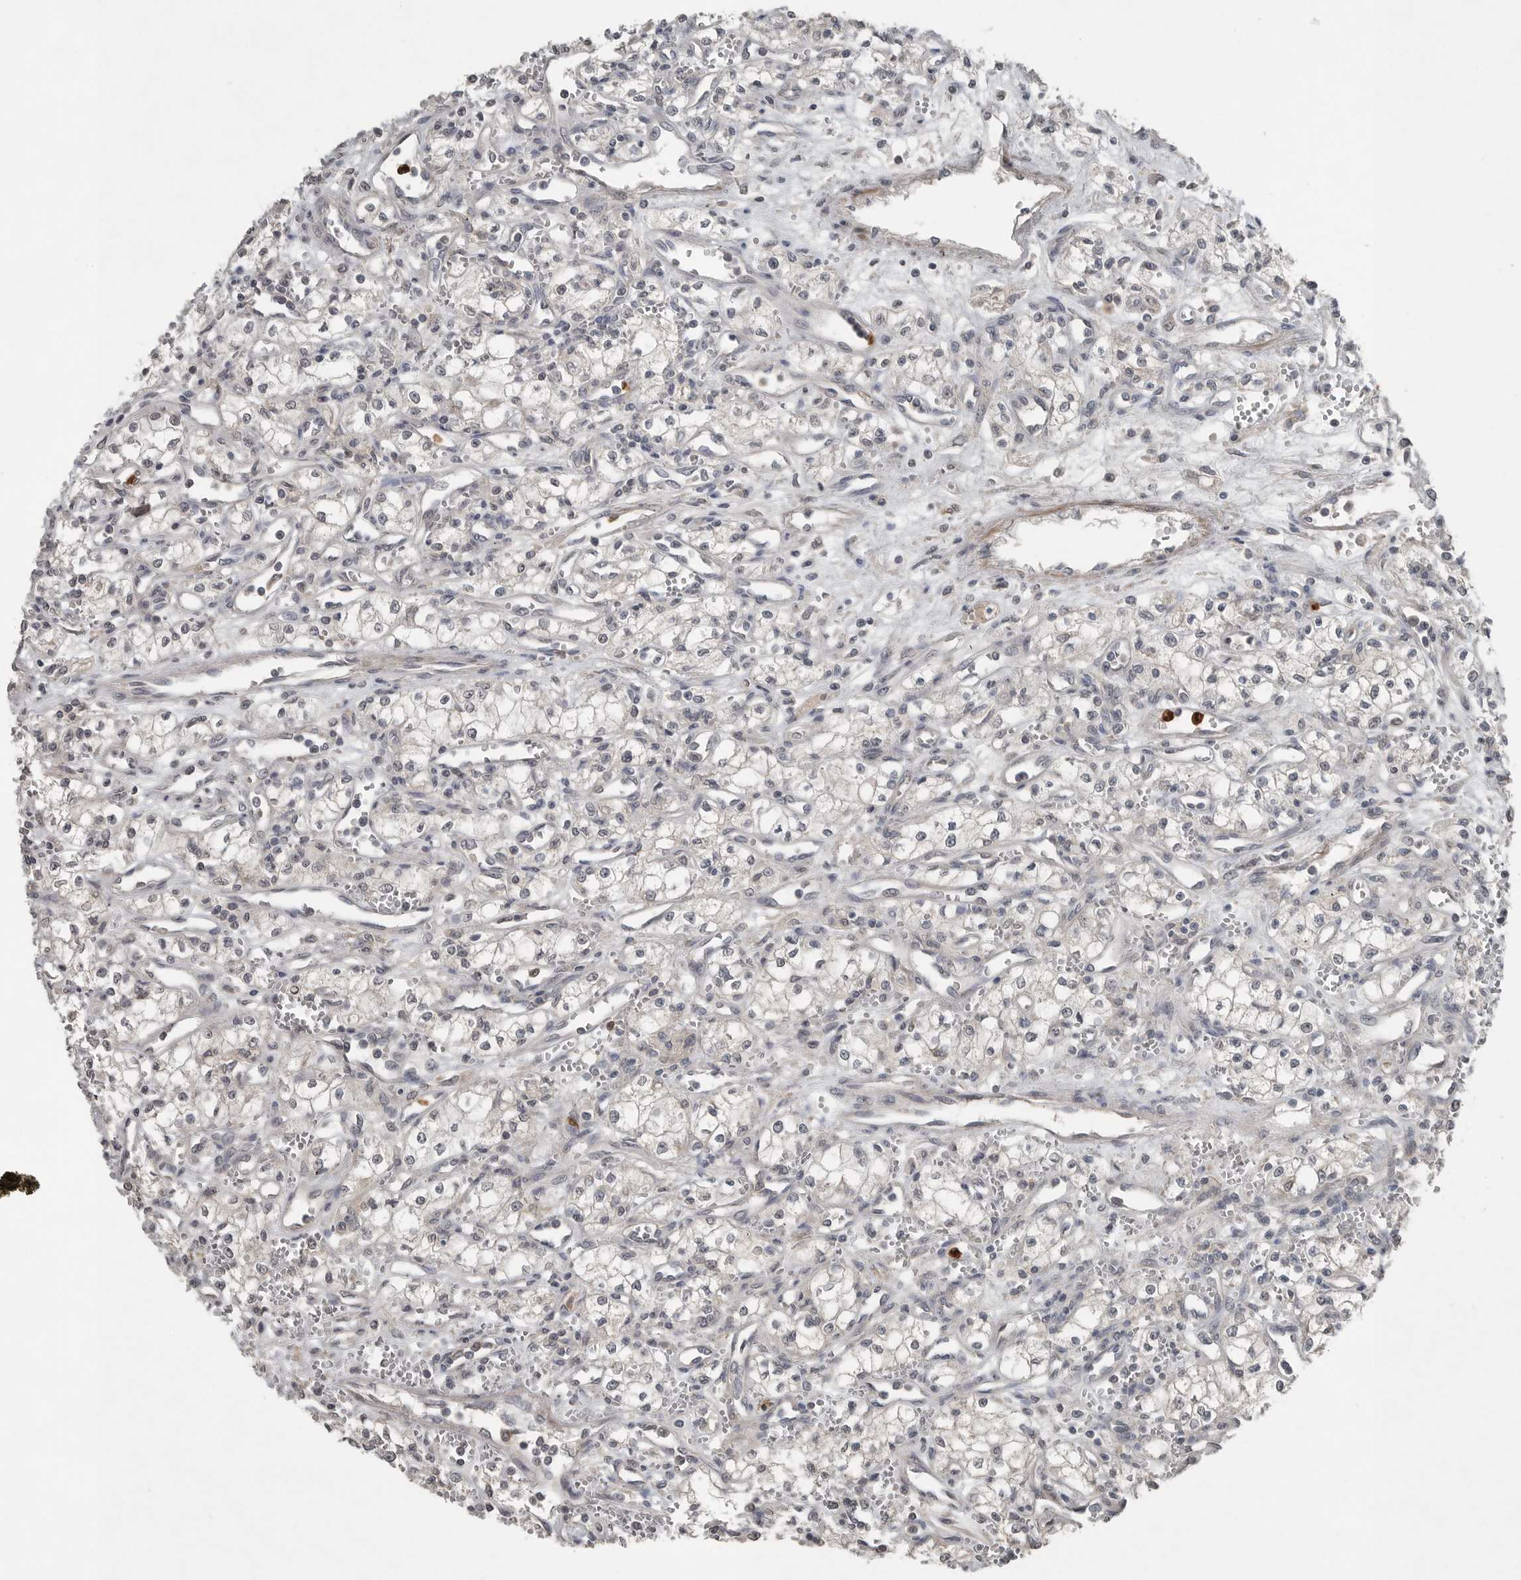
{"staining": {"intensity": "negative", "quantity": "none", "location": "none"}, "tissue": "renal cancer", "cell_type": "Tumor cells", "image_type": "cancer", "snomed": [{"axis": "morphology", "description": "Adenocarcinoma, NOS"}, {"axis": "topography", "description": "Kidney"}], "caption": "Protein analysis of adenocarcinoma (renal) reveals no significant positivity in tumor cells.", "gene": "SCP2", "patient": {"sex": "male", "age": 59}}